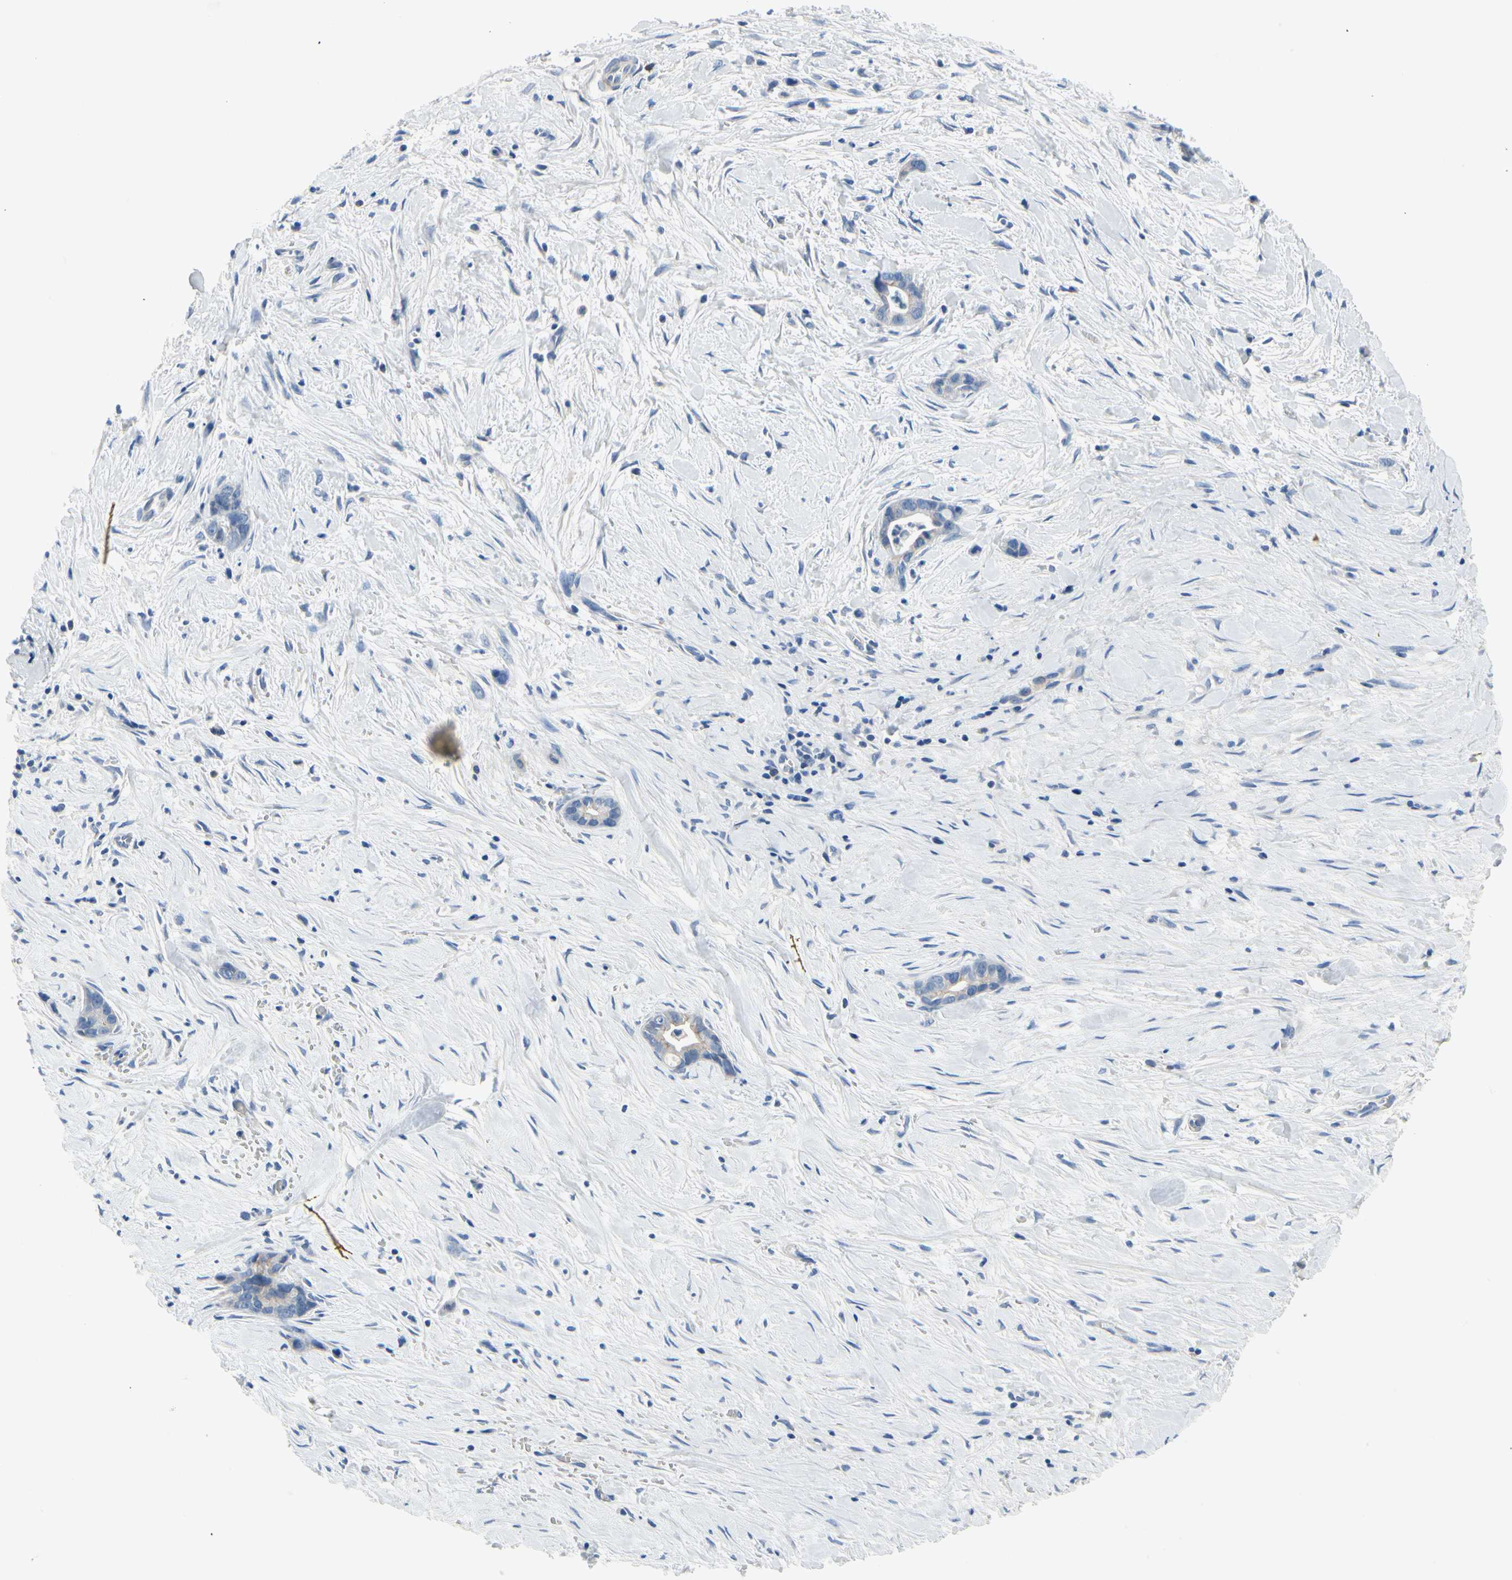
{"staining": {"intensity": "weak", "quantity": ">75%", "location": "cytoplasmic/membranous"}, "tissue": "liver cancer", "cell_type": "Tumor cells", "image_type": "cancer", "snomed": [{"axis": "morphology", "description": "Cholangiocarcinoma"}, {"axis": "topography", "description": "Liver"}], "caption": "Tumor cells reveal weak cytoplasmic/membranous positivity in about >75% of cells in liver cholangiocarcinoma.", "gene": "CA14", "patient": {"sex": "female", "age": 55}}